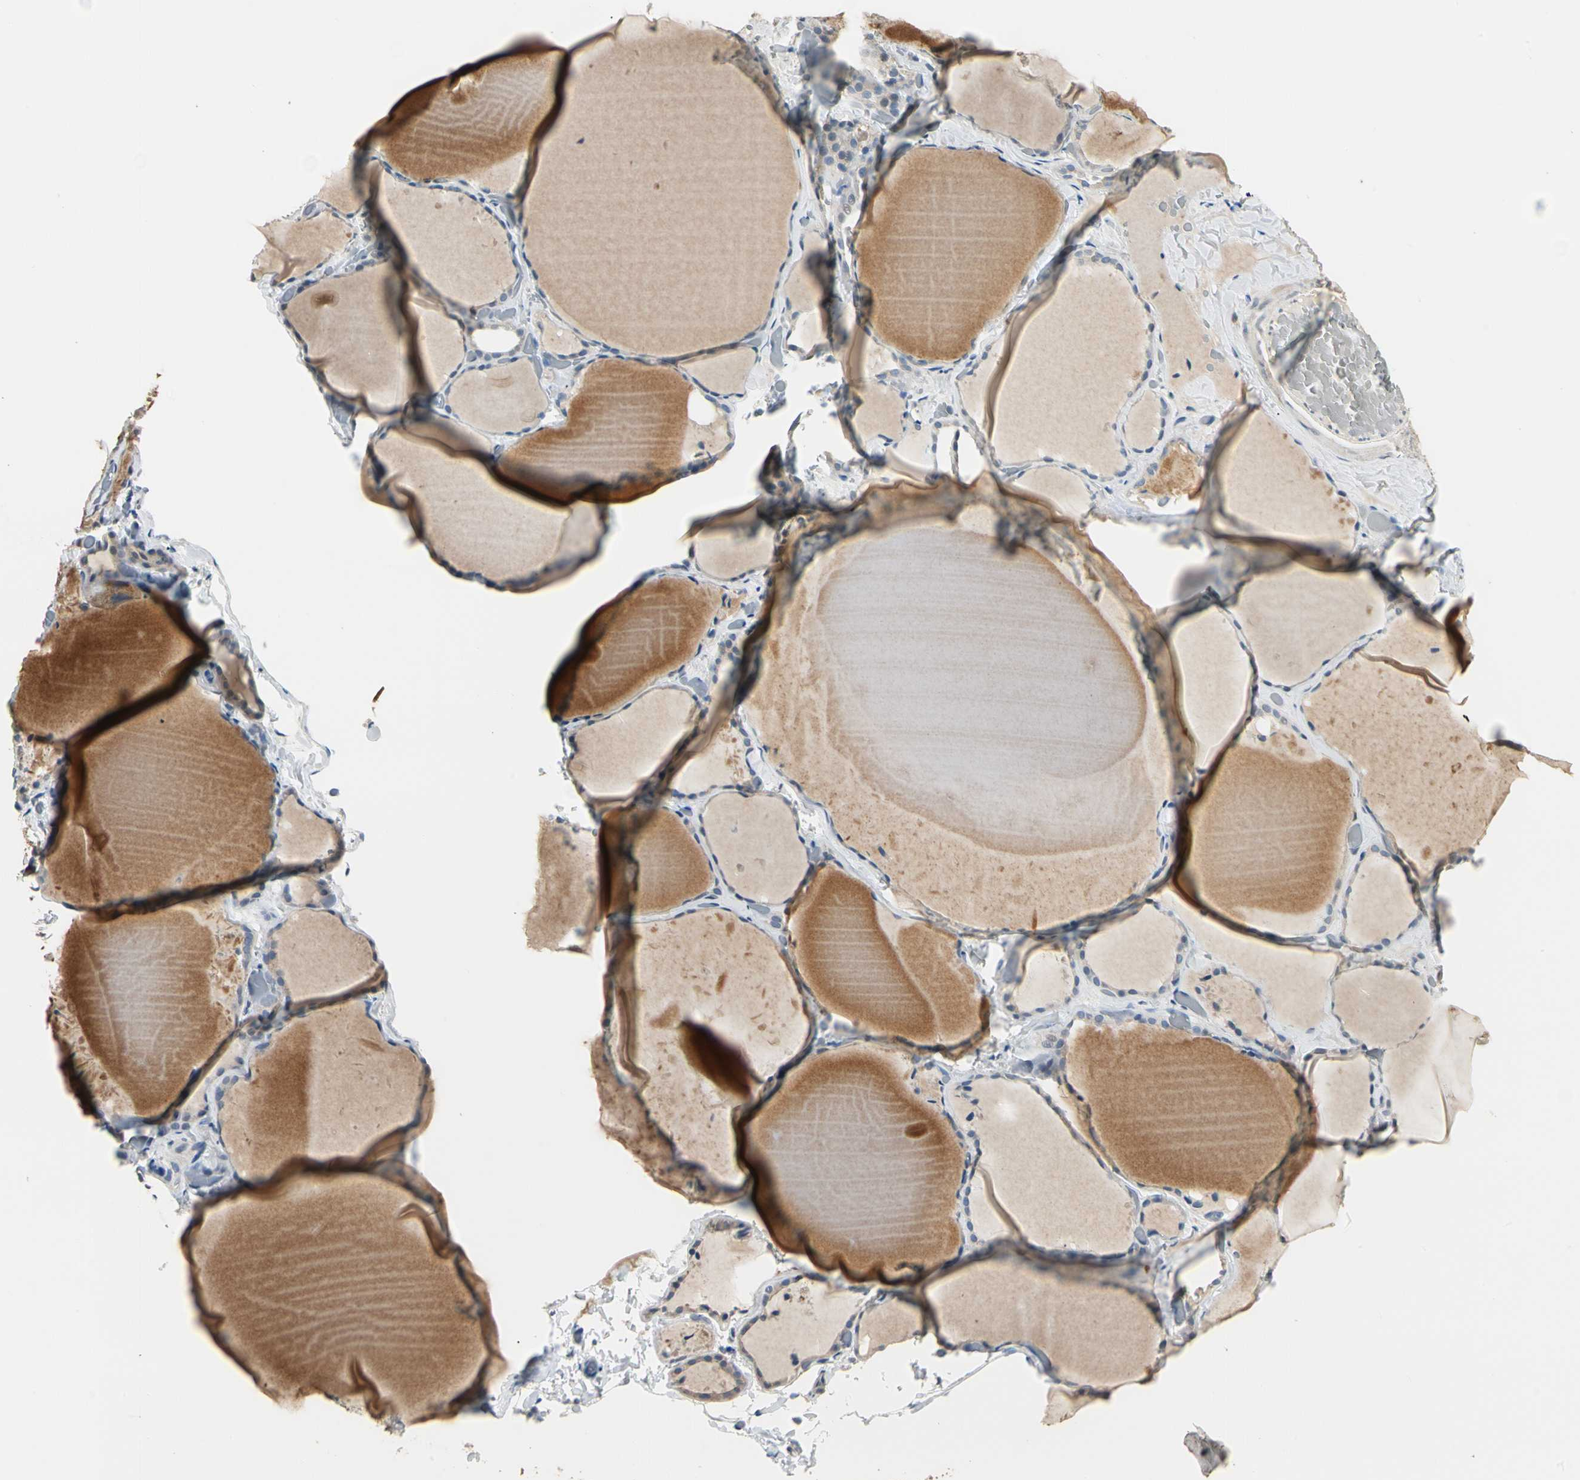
{"staining": {"intensity": "moderate", "quantity": ">75%", "location": "cytoplasmic/membranous"}, "tissue": "thyroid gland", "cell_type": "Glandular cells", "image_type": "normal", "snomed": [{"axis": "morphology", "description": "Normal tissue, NOS"}, {"axis": "topography", "description": "Thyroid gland"}], "caption": "High-magnification brightfield microscopy of benign thyroid gland stained with DAB (brown) and counterstained with hematoxylin (blue). glandular cells exhibit moderate cytoplasmic/membranous expression is appreciated in approximately>75% of cells.", "gene": "MAP3K7", "patient": {"sex": "female", "age": 22}}